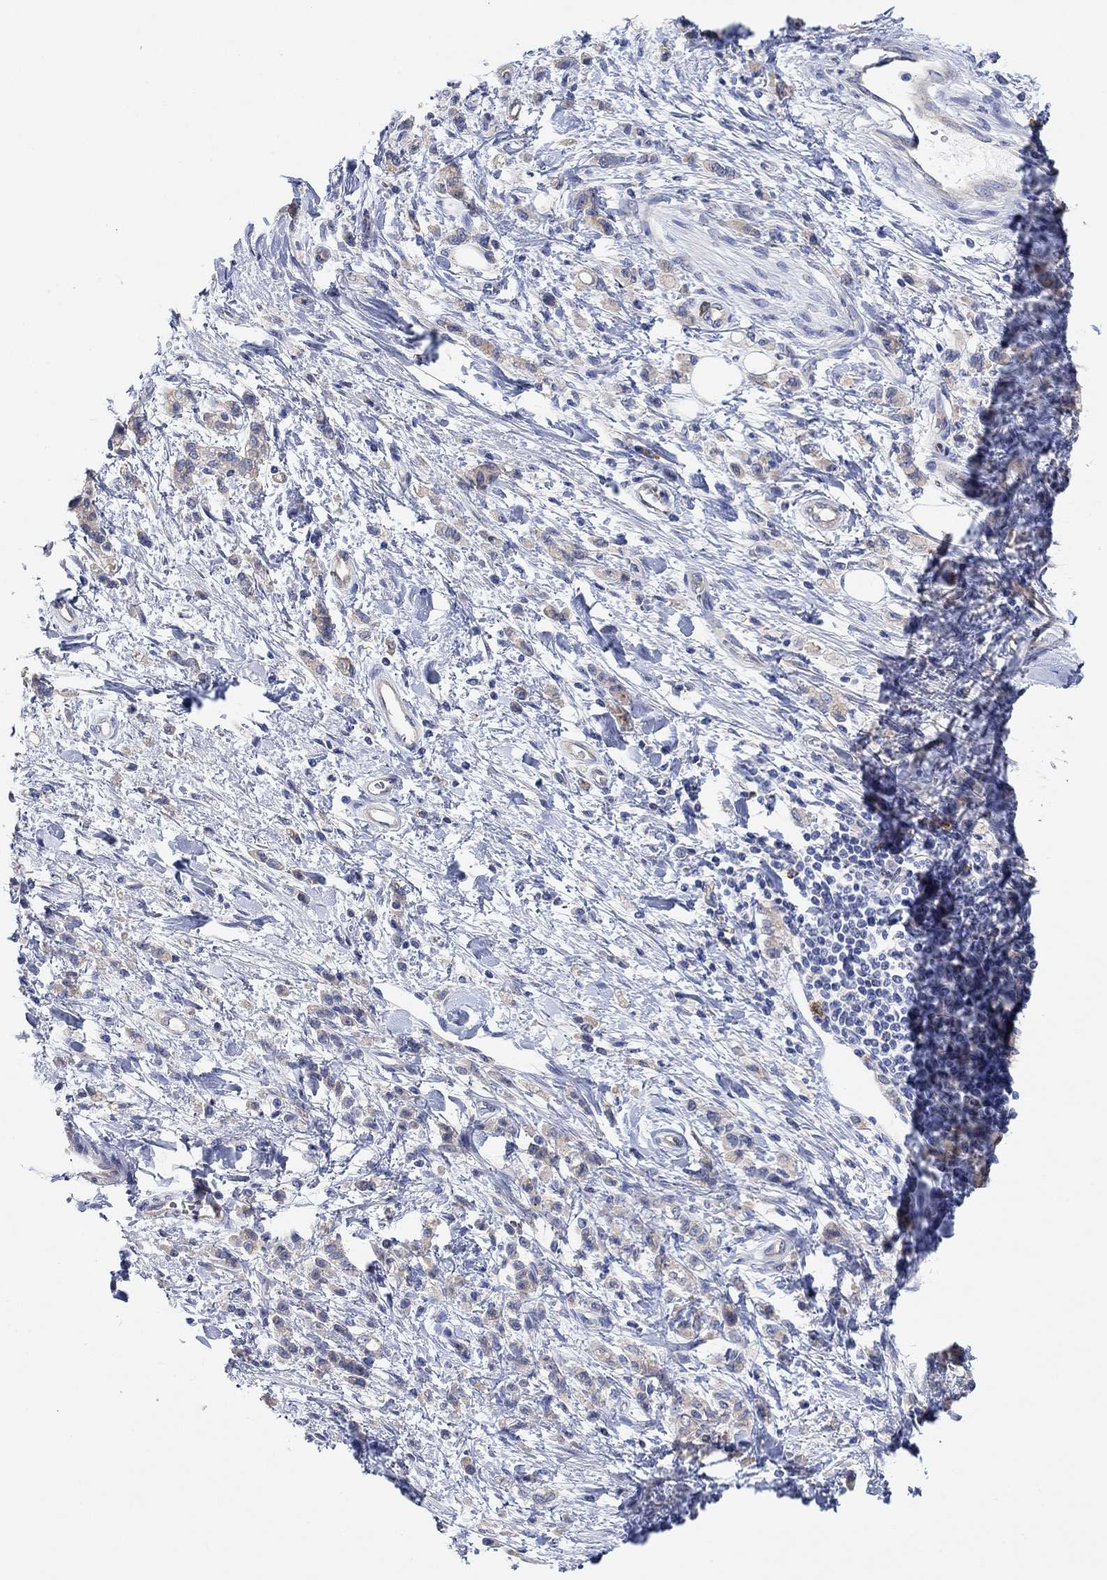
{"staining": {"intensity": "weak", "quantity": "25%-75%", "location": "cytoplasmic/membranous"}, "tissue": "stomach cancer", "cell_type": "Tumor cells", "image_type": "cancer", "snomed": [{"axis": "morphology", "description": "Adenocarcinoma, NOS"}, {"axis": "topography", "description": "Stomach"}], "caption": "Adenocarcinoma (stomach) stained for a protein (brown) reveals weak cytoplasmic/membranous positive staining in about 25%-75% of tumor cells.", "gene": "RGS1", "patient": {"sex": "male", "age": 77}}